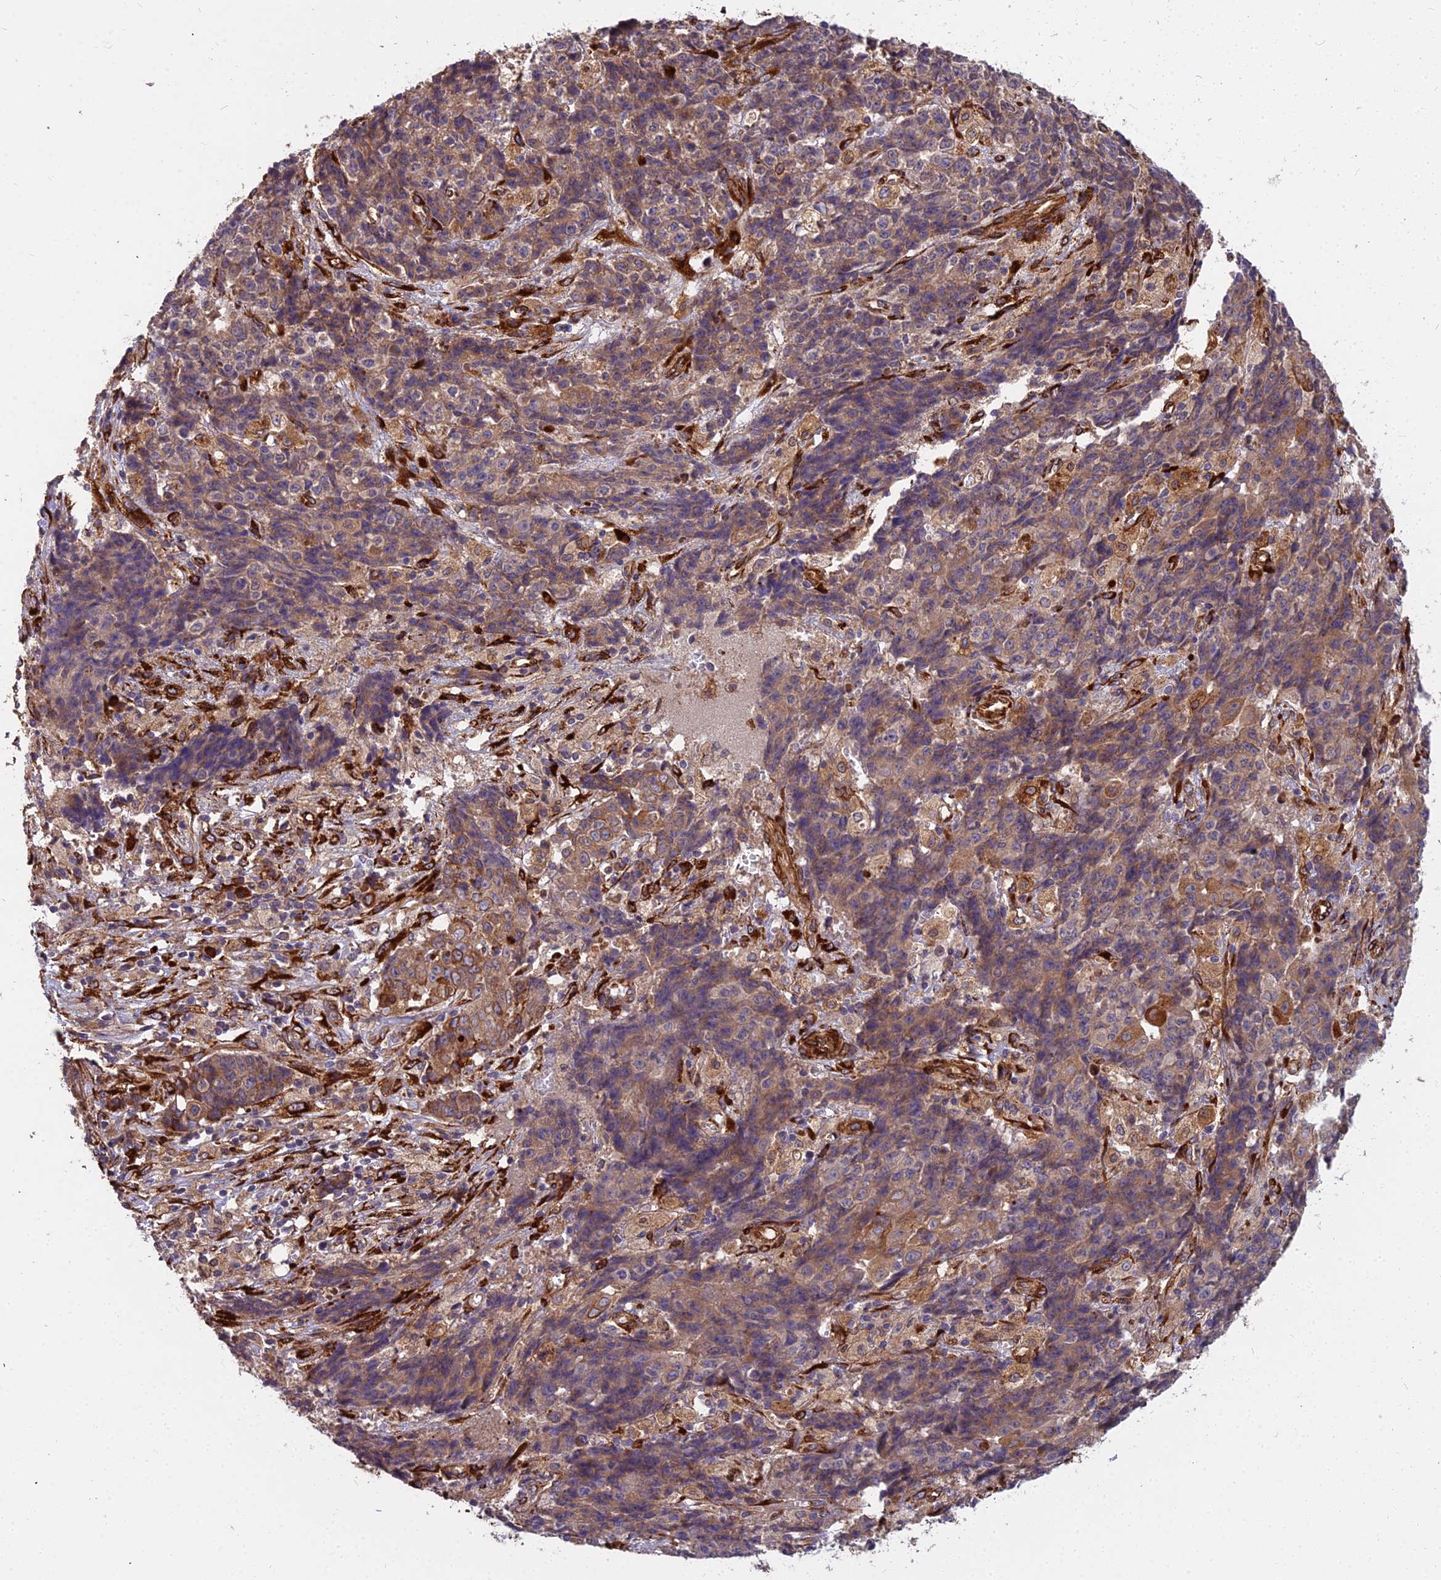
{"staining": {"intensity": "moderate", "quantity": "25%-75%", "location": "cytoplasmic/membranous"}, "tissue": "ovarian cancer", "cell_type": "Tumor cells", "image_type": "cancer", "snomed": [{"axis": "morphology", "description": "Carcinoma, endometroid"}, {"axis": "topography", "description": "Ovary"}], "caption": "An image of human endometroid carcinoma (ovarian) stained for a protein shows moderate cytoplasmic/membranous brown staining in tumor cells.", "gene": "NDUFAF7", "patient": {"sex": "female", "age": 42}}